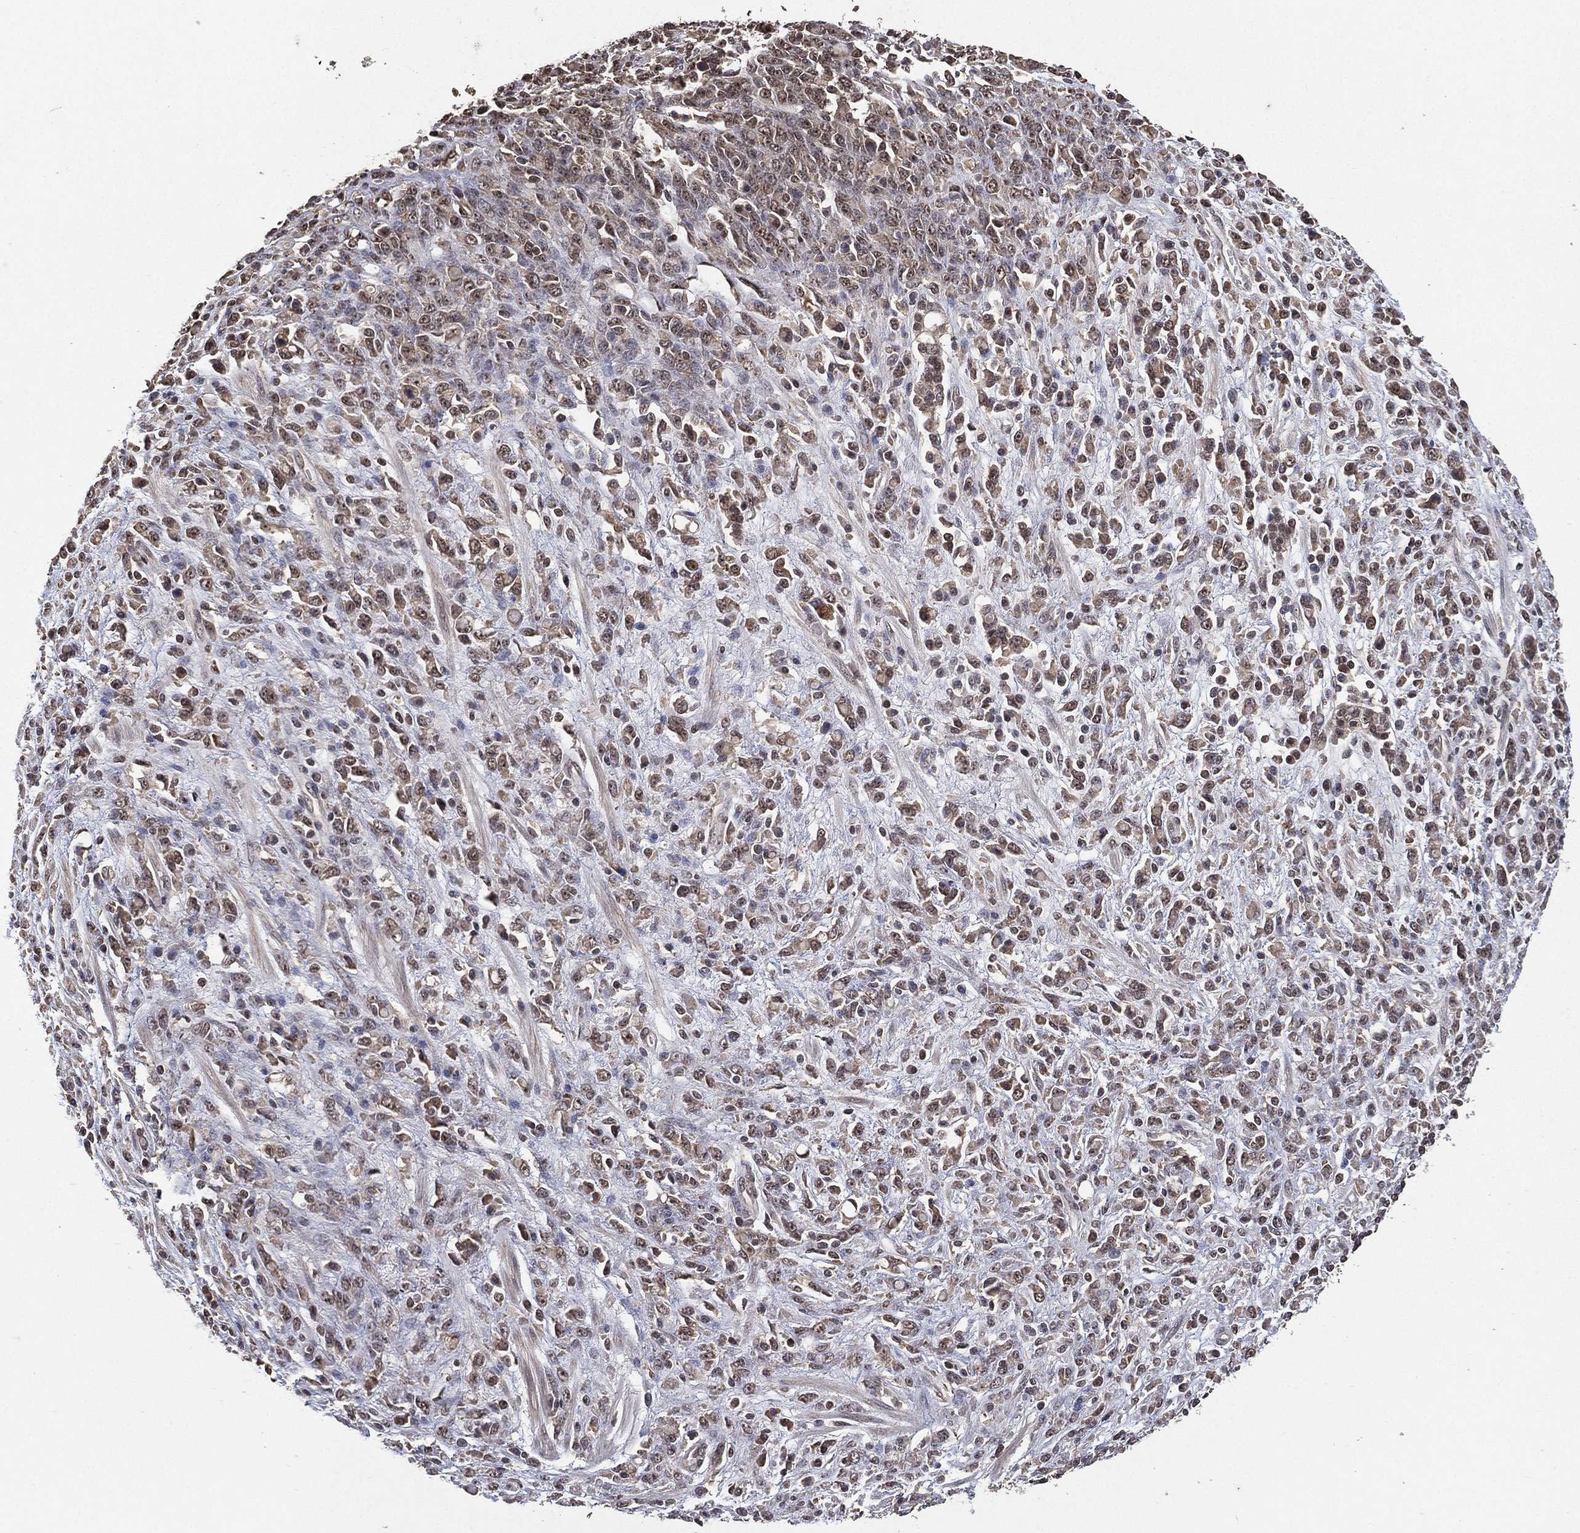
{"staining": {"intensity": "moderate", "quantity": "<25%", "location": "cytoplasmic/membranous"}, "tissue": "stomach cancer", "cell_type": "Tumor cells", "image_type": "cancer", "snomed": [{"axis": "morphology", "description": "Adenocarcinoma, NOS"}, {"axis": "topography", "description": "Stomach"}], "caption": "Immunohistochemistry staining of adenocarcinoma (stomach), which shows low levels of moderate cytoplasmic/membranous staining in approximately <25% of tumor cells indicating moderate cytoplasmic/membranous protein expression. The staining was performed using DAB (3,3'-diaminobenzidine) (brown) for protein detection and nuclei were counterstained in hematoxylin (blue).", "gene": "NELFCD", "patient": {"sex": "female", "age": 57}}